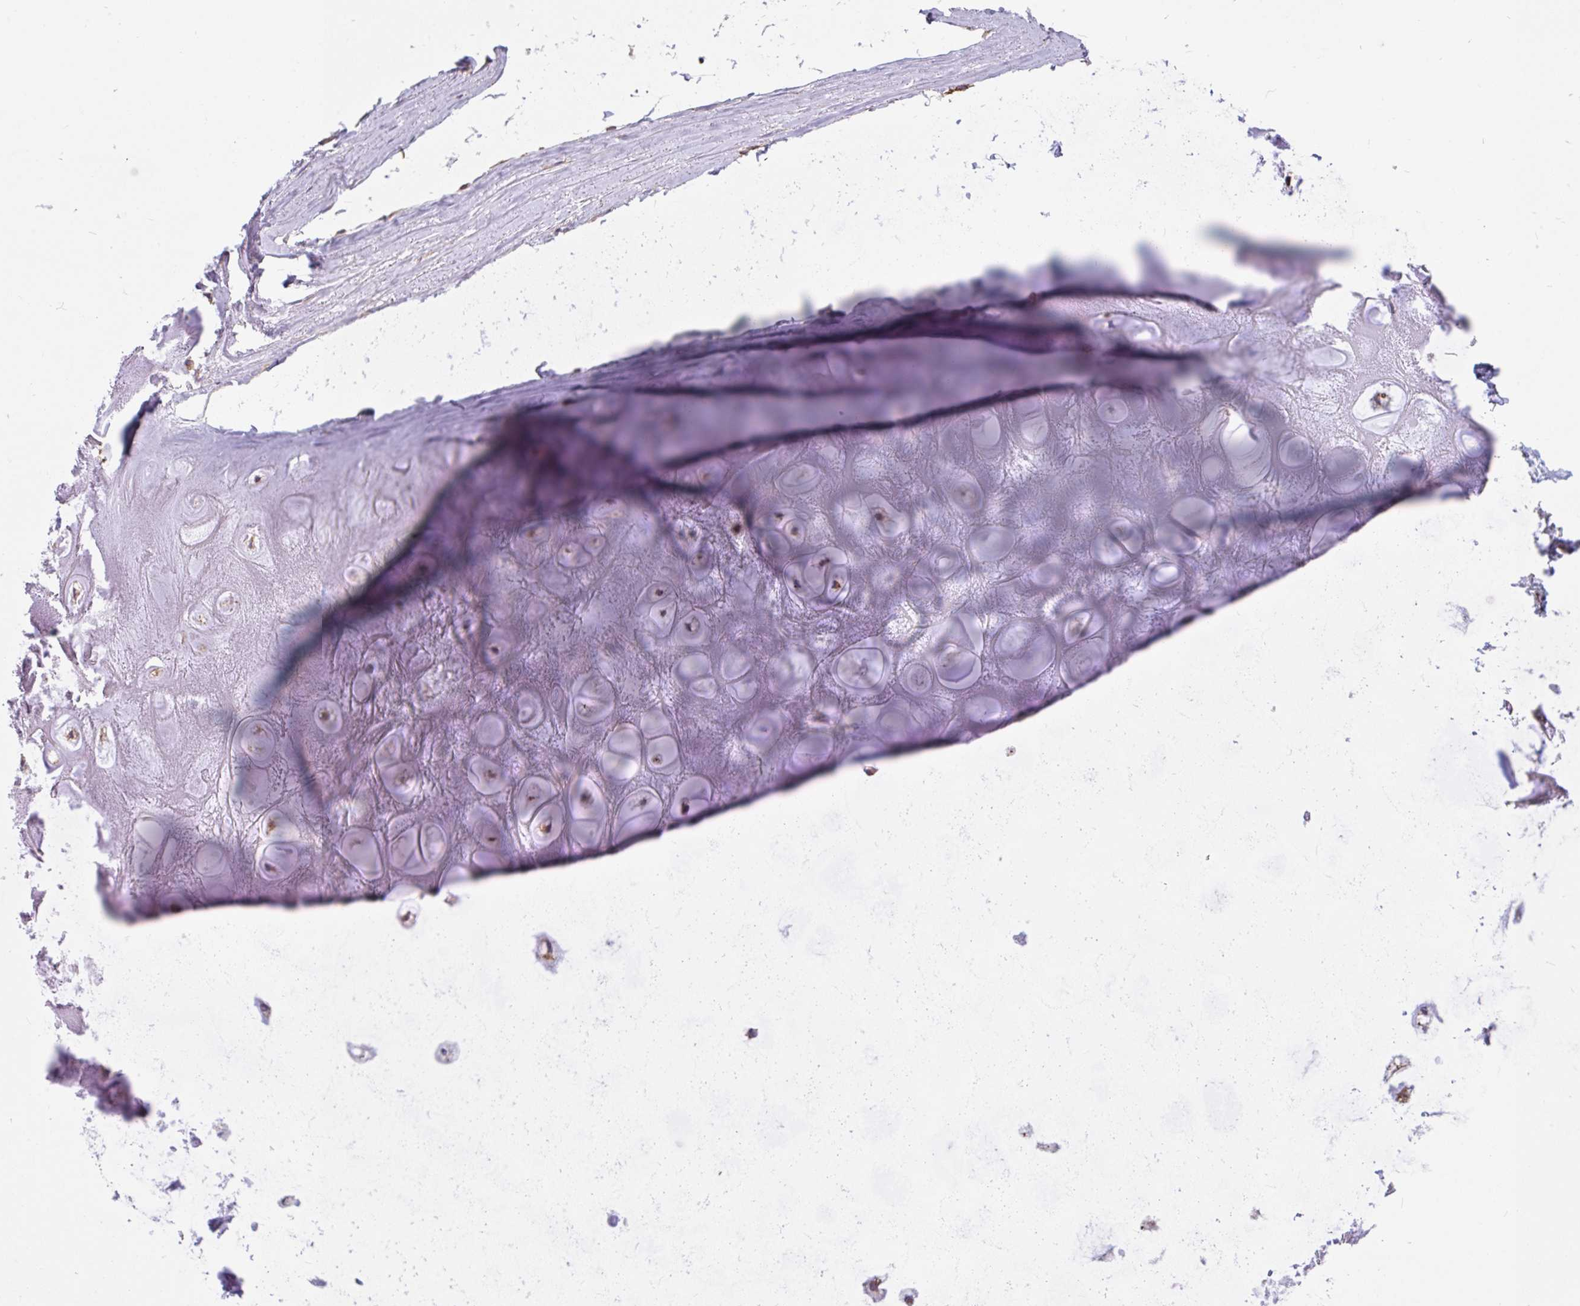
{"staining": {"intensity": "moderate", "quantity": "25%-75%", "location": "cytoplasmic/membranous"}, "tissue": "soft tissue", "cell_type": "Chondrocytes", "image_type": "normal", "snomed": [{"axis": "morphology", "description": "Normal tissue, NOS"}, {"axis": "topography", "description": "Lymph node"}, {"axis": "topography", "description": "Cartilage tissue"}, {"axis": "topography", "description": "Nasopharynx"}], "caption": "Protein analysis of normal soft tissue demonstrates moderate cytoplasmic/membranous positivity in approximately 25%-75% of chondrocytes.", "gene": "EML5", "patient": {"sex": "male", "age": 63}}